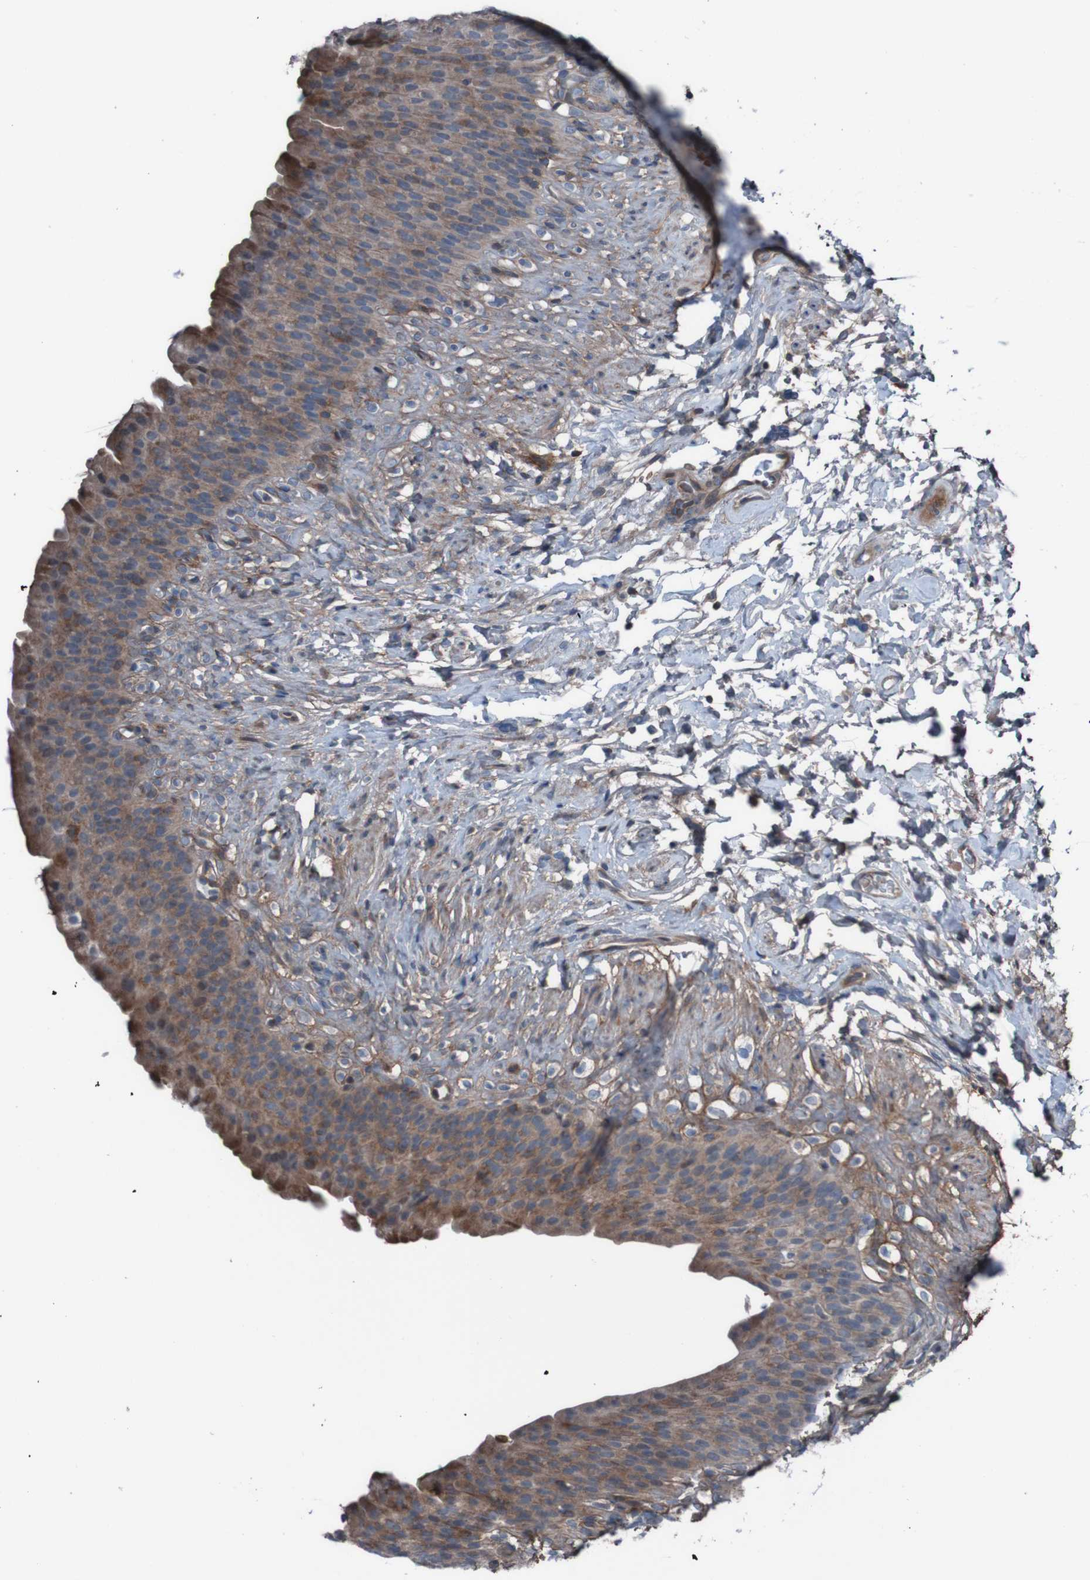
{"staining": {"intensity": "moderate", "quantity": "25%-75%", "location": "cytoplasmic/membranous"}, "tissue": "urinary bladder", "cell_type": "Urothelial cells", "image_type": "normal", "snomed": [{"axis": "morphology", "description": "Normal tissue, NOS"}, {"axis": "topography", "description": "Urinary bladder"}], "caption": "Unremarkable urinary bladder exhibits moderate cytoplasmic/membranous expression in approximately 25%-75% of urothelial cells, visualized by immunohistochemistry.", "gene": "PDGFB", "patient": {"sex": "female", "age": 79}}